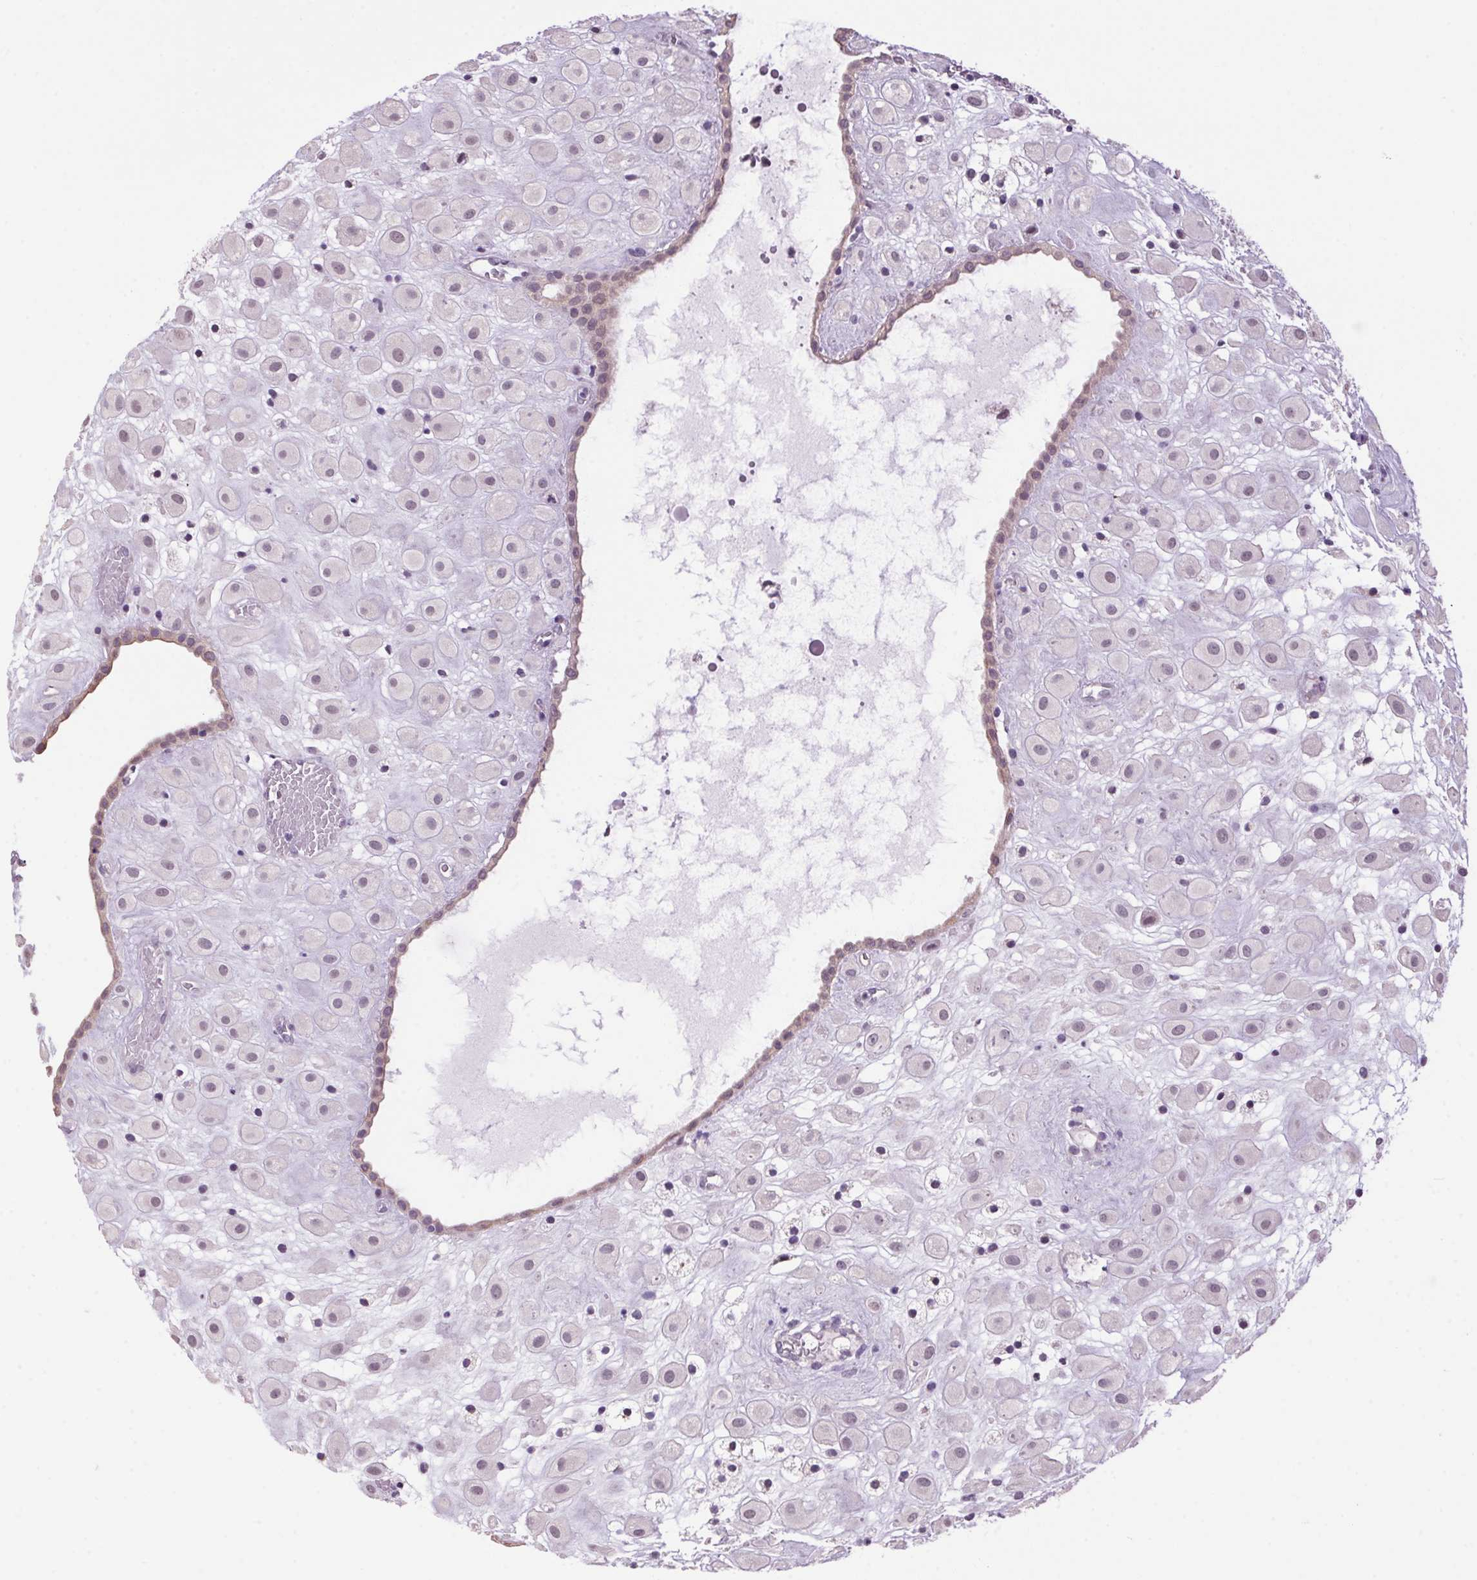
{"staining": {"intensity": "weak", "quantity": "<25%", "location": "nuclear"}, "tissue": "placenta", "cell_type": "Decidual cells", "image_type": "normal", "snomed": [{"axis": "morphology", "description": "Normal tissue, NOS"}, {"axis": "topography", "description": "Placenta"}], "caption": "Immunohistochemical staining of normal human placenta exhibits no significant staining in decidual cells. The staining was performed using DAB to visualize the protein expression in brown, while the nuclei were stained in blue with hematoxylin (Magnification: 20x).", "gene": "VWA3B", "patient": {"sex": "female", "age": 24}}